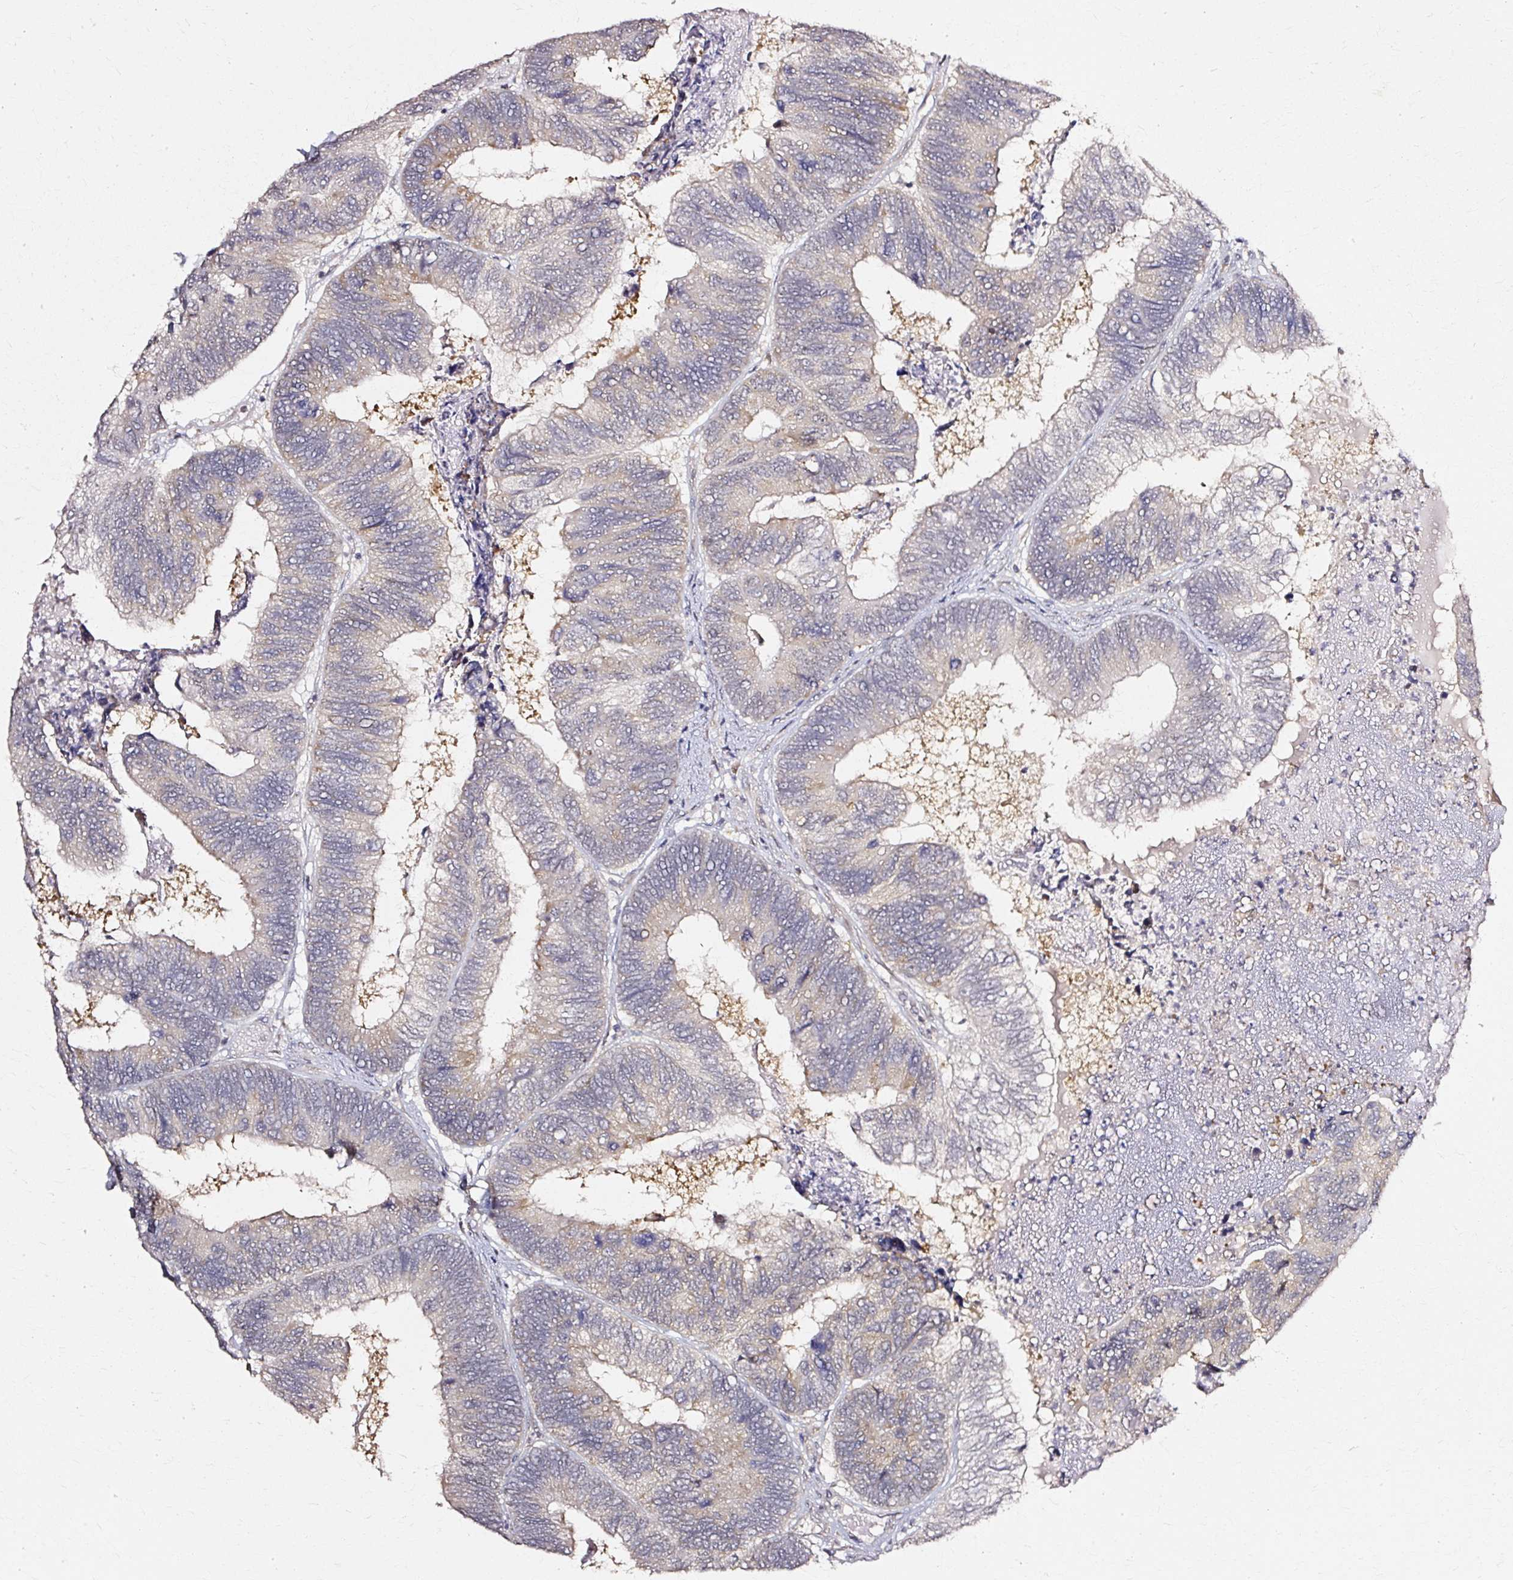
{"staining": {"intensity": "negative", "quantity": "none", "location": "none"}, "tissue": "colorectal cancer", "cell_type": "Tumor cells", "image_type": "cancer", "snomed": [{"axis": "morphology", "description": "Adenocarcinoma, NOS"}, {"axis": "topography", "description": "Colon"}], "caption": "This is a histopathology image of IHC staining of colorectal cancer (adenocarcinoma), which shows no expression in tumor cells.", "gene": "RGPD5", "patient": {"sex": "female", "age": 67}}